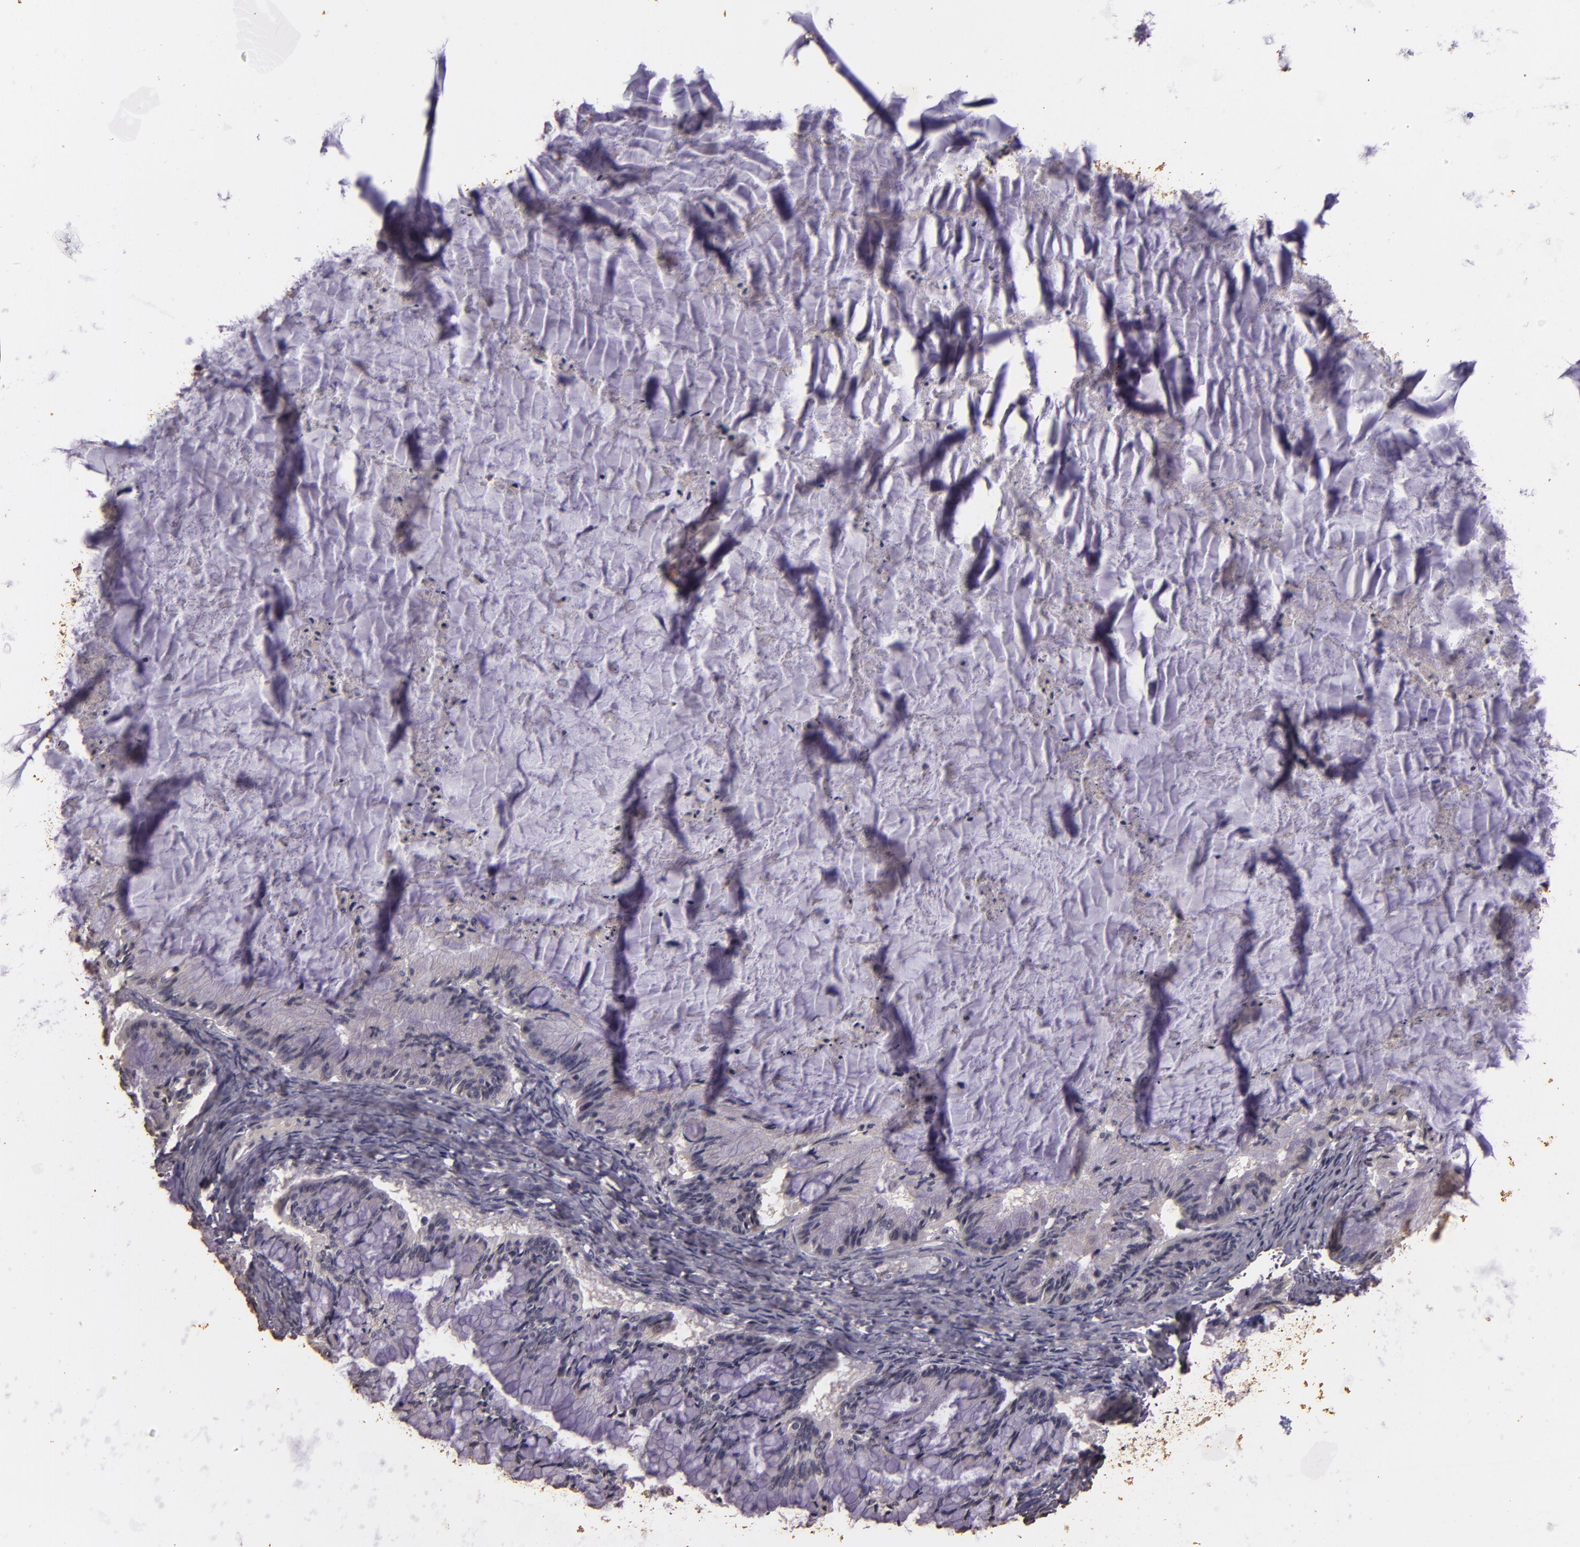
{"staining": {"intensity": "negative", "quantity": "none", "location": "none"}, "tissue": "ovarian cancer", "cell_type": "Tumor cells", "image_type": "cancer", "snomed": [{"axis": "morphology", "description": "Cystadenocarcinoma, mucinous, NOS"}, {"axis": "topography", "description": "Ovary"}], "caption": "Mucinous cystadenocarcinoma (ovarian) stained for a protein using immunohistochemistry demonstrates no expression tumor cells.", "gene": "BCL2L13", "patient": {"sex": "female", "age": 57}}